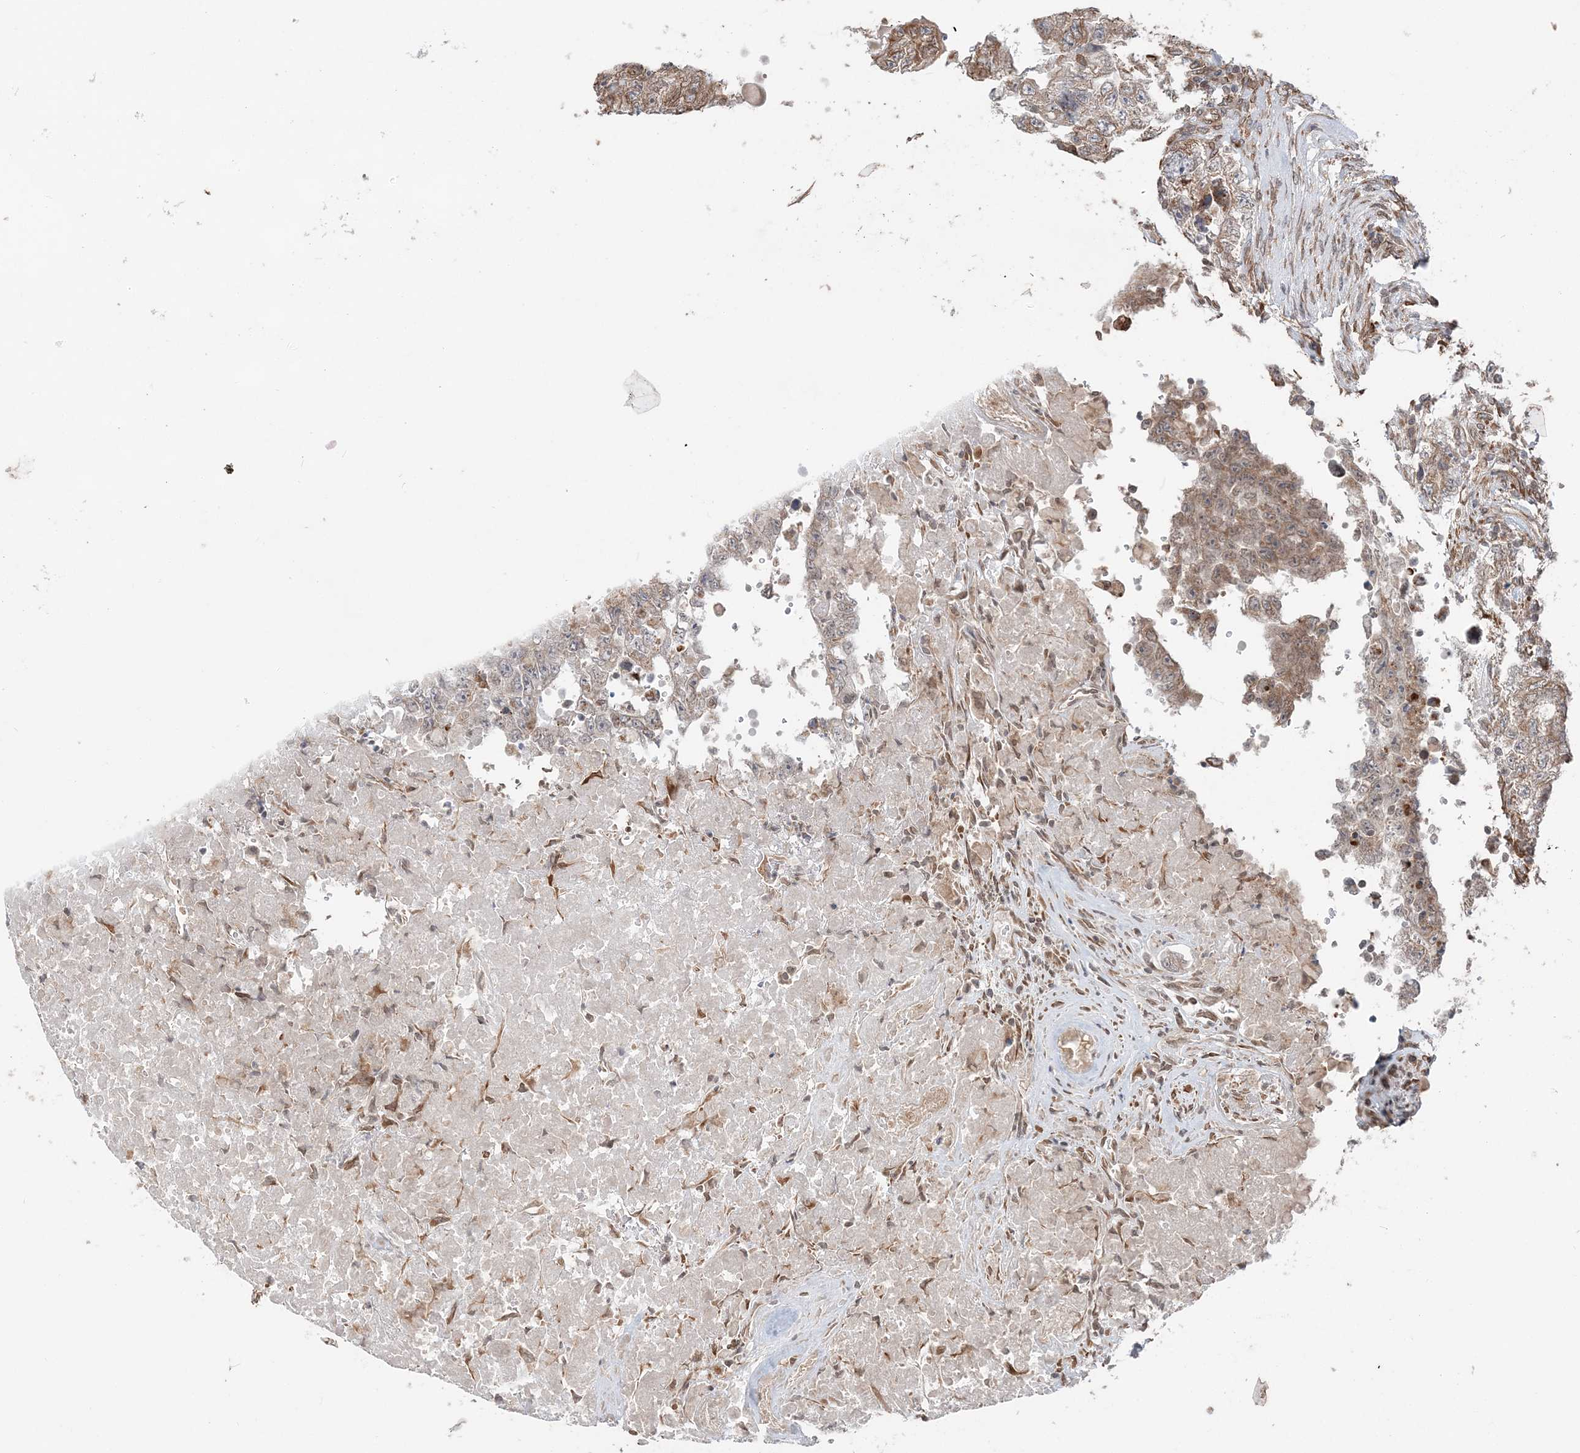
{"staining": {"intensity": "weak", "quantity": "<25%", "location": "cytoplasmic/membranous"}, "tissue": "testis cancer", "cell_type": "Tumor cells", "image_type": "cancer", "snomed": [{"axis": "morphology", "description": "Seminoma, NOS"}, {"axis": "morphology", "description": "Carcinoma, Embryonal, NOS"}, {"axis": "topography", "description": "Testis"}], "caption": "DAB immunohistochemical staining of human testis embryonal carcinoma displays no significant staining in tumor cells.", "gene": "TMED10", "patient": {"sex": "male", "age": 43}}